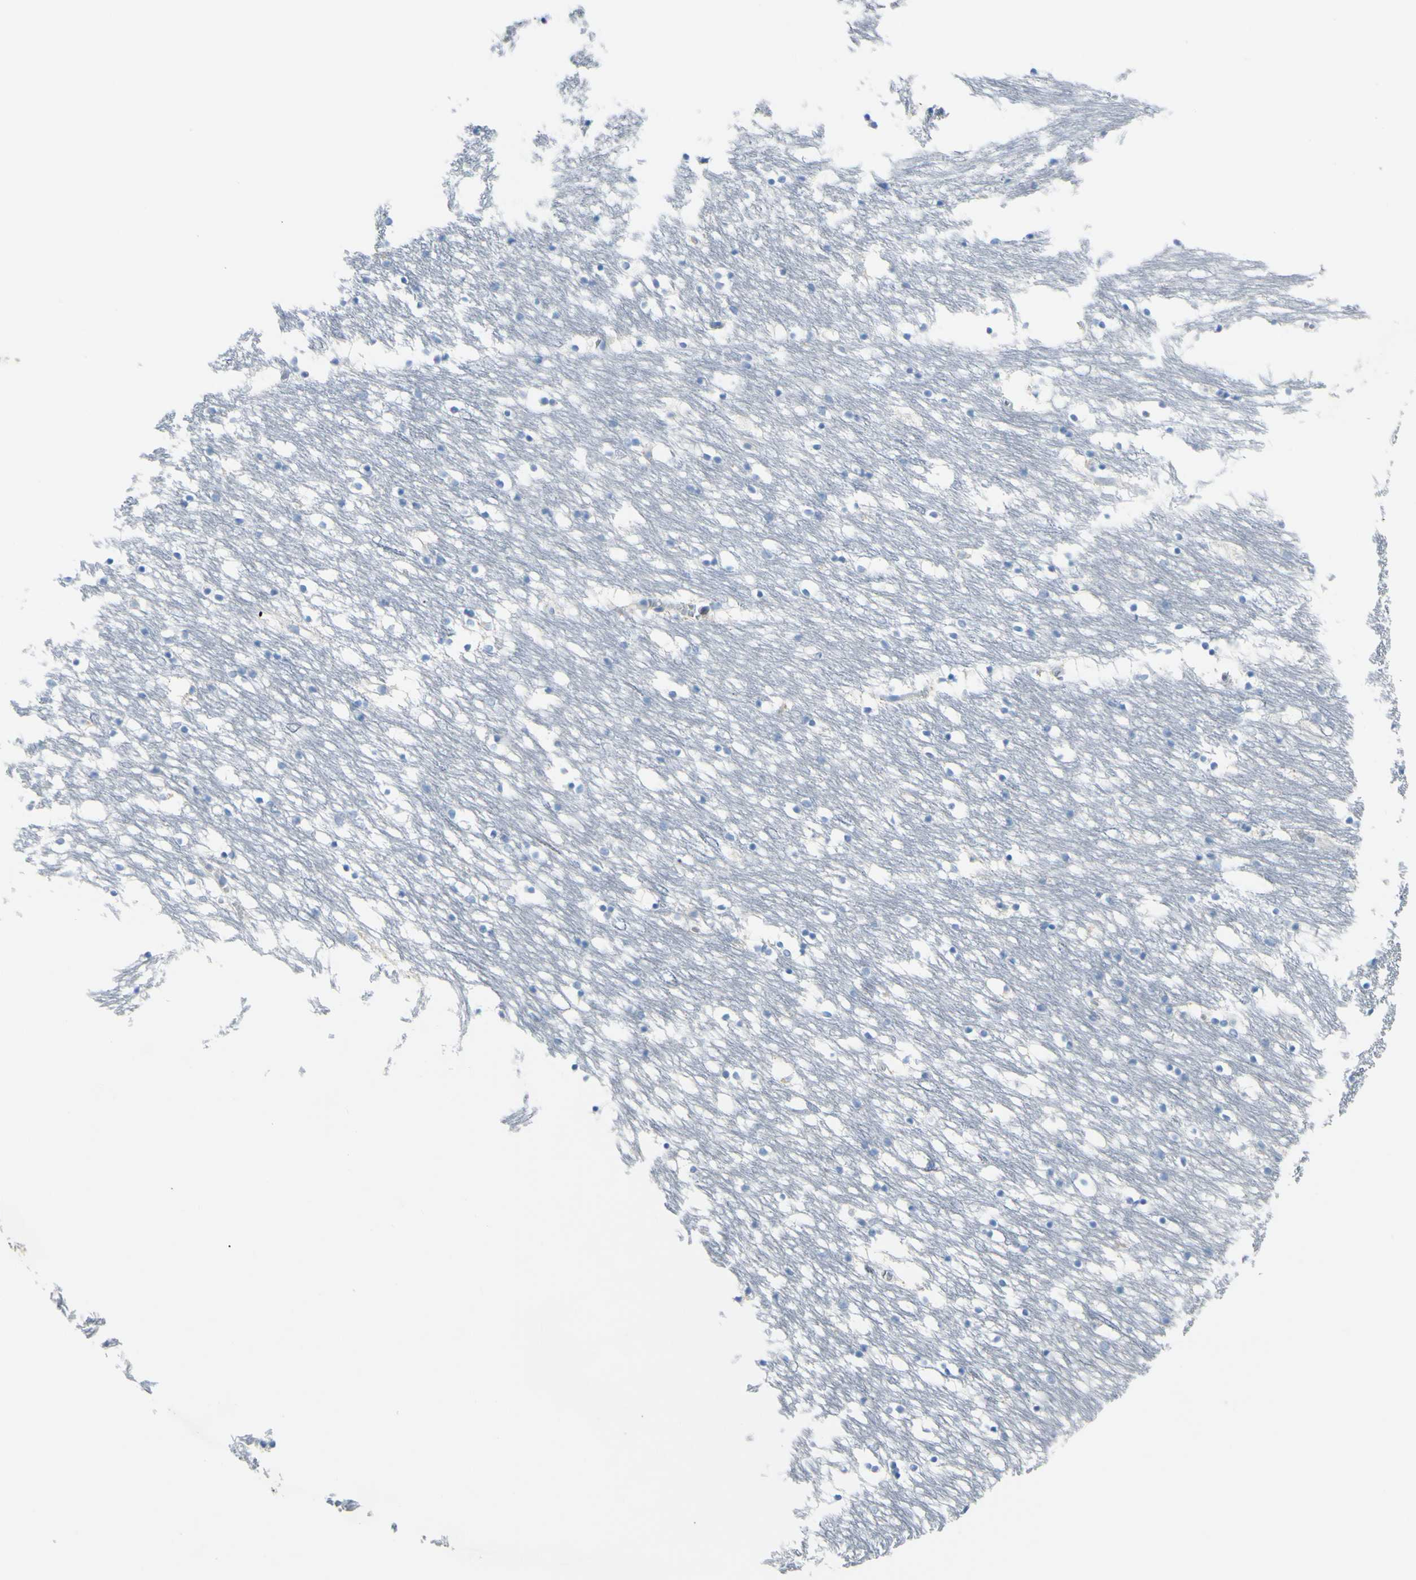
{"staining": {"intensity": "negative", "quantity": "none", "location": "none"}, "tissue": "caudate", "cell_type": "Glial cells", "image_type": "normal", "snomed": [{"axis": "morphology", "description": "Normal tissue, NOS"}, {"axis": "topography", "description": "Lateral ventricle wall"}], "caption": "This is a photomicrograph of IHC staining of normal caudate, which shows no staining in glial cells. (Brightfield microscopy of DAB IHC at high magnification).", "gene": "ZNF557", "patient": {"sex": "male", "age": 45}}